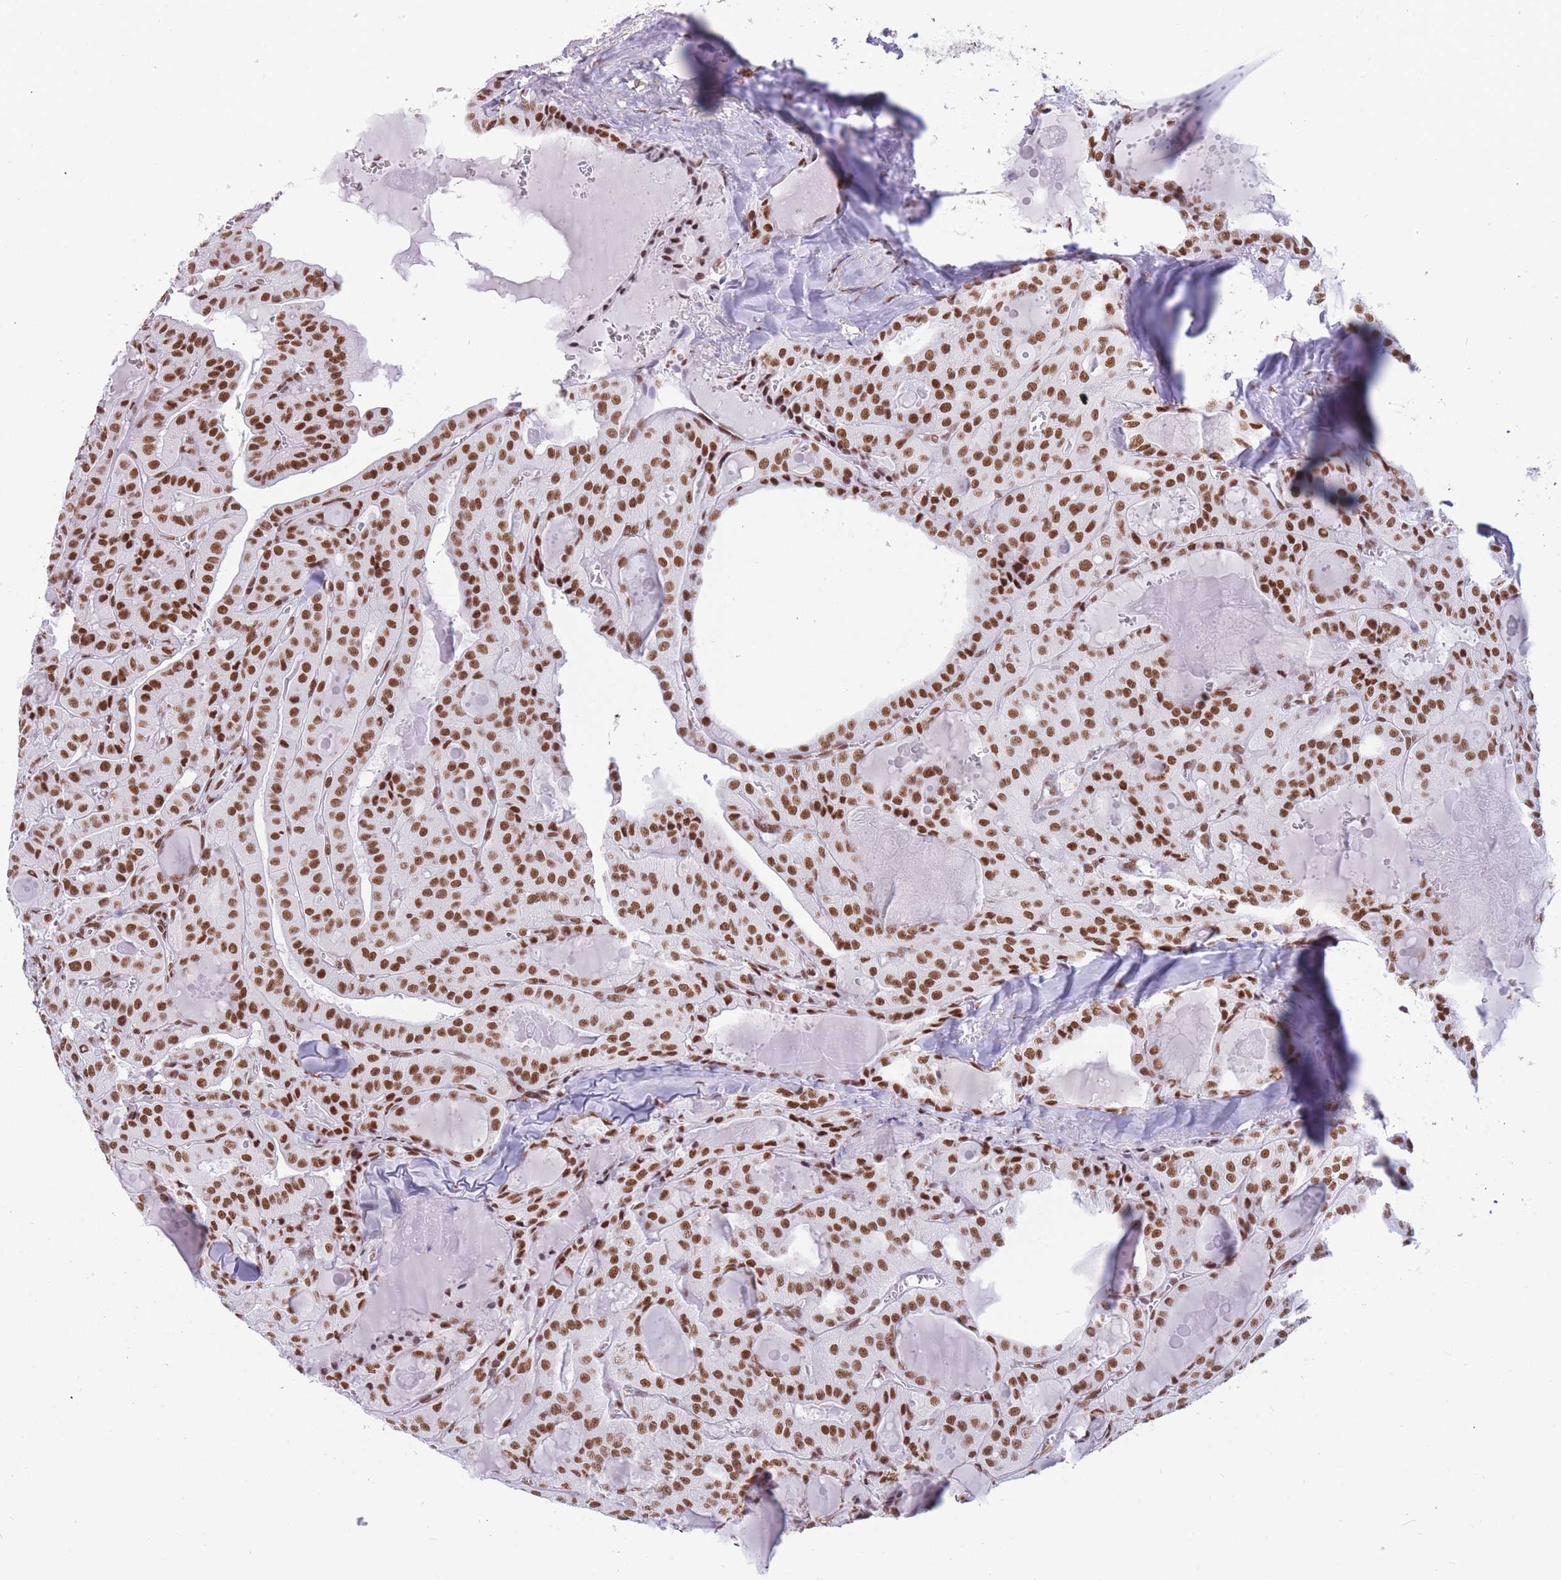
{"staining": {"intensity": "strong", "quantity": ">75%", "location": "nuclear"}, "tissue": "thyroid cancer", "cell_type": "Tumor cells", "image_type": "cancer", "snomed": [{"axis": "morphology", "description": "Papillary adenocarcinoma, NOS"}, {"axis": "topography", "description": "Thyroid gland"}], "caption": "Strong nuclear expression is identified in approximately >75% of tumor cells in thyroid papillary adenocarcinoma.", "gene": "HNRNPUL1", "patient": {"sex": "male", "age": 52}}